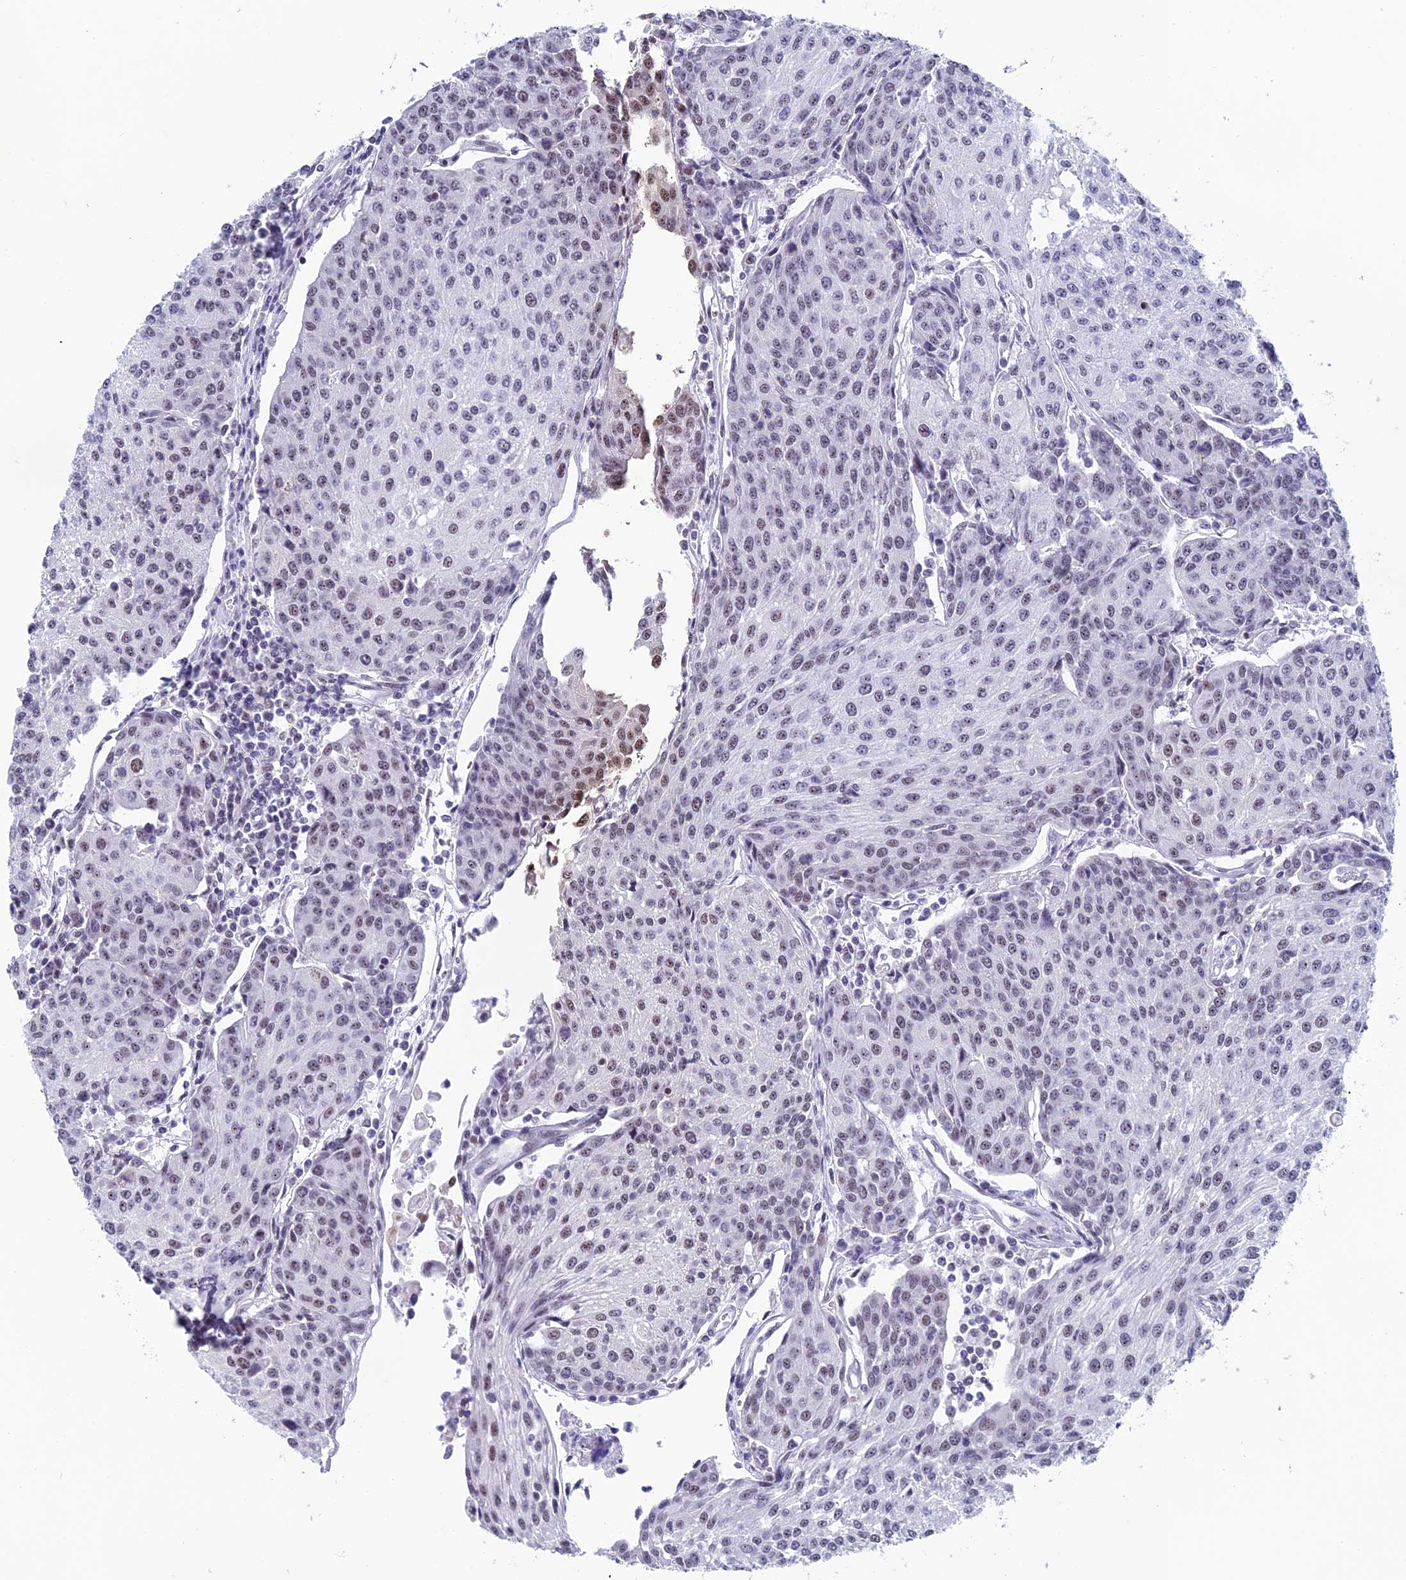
{"staining": {"intensity": "moderate", "quantity": "<25%", "location": "nuclear"}, "tissue": "urothelial cancer", "cell_type": "Tumor cells", "image_type": "cancer", "snomed": [{"axis": "morphology", "description": "Urothelial carcinoma, High grade"}, {"axis": "topography", "description": "Urinary bladder"}], "caption": "Human high-grade urothelial carcinoma stained with a brown dye displays moderate nuclear positive positivity in approximately <25% of tumor cells.", "gene": "CD2BP2", "patient": {"sex": "female", "age": 85}}